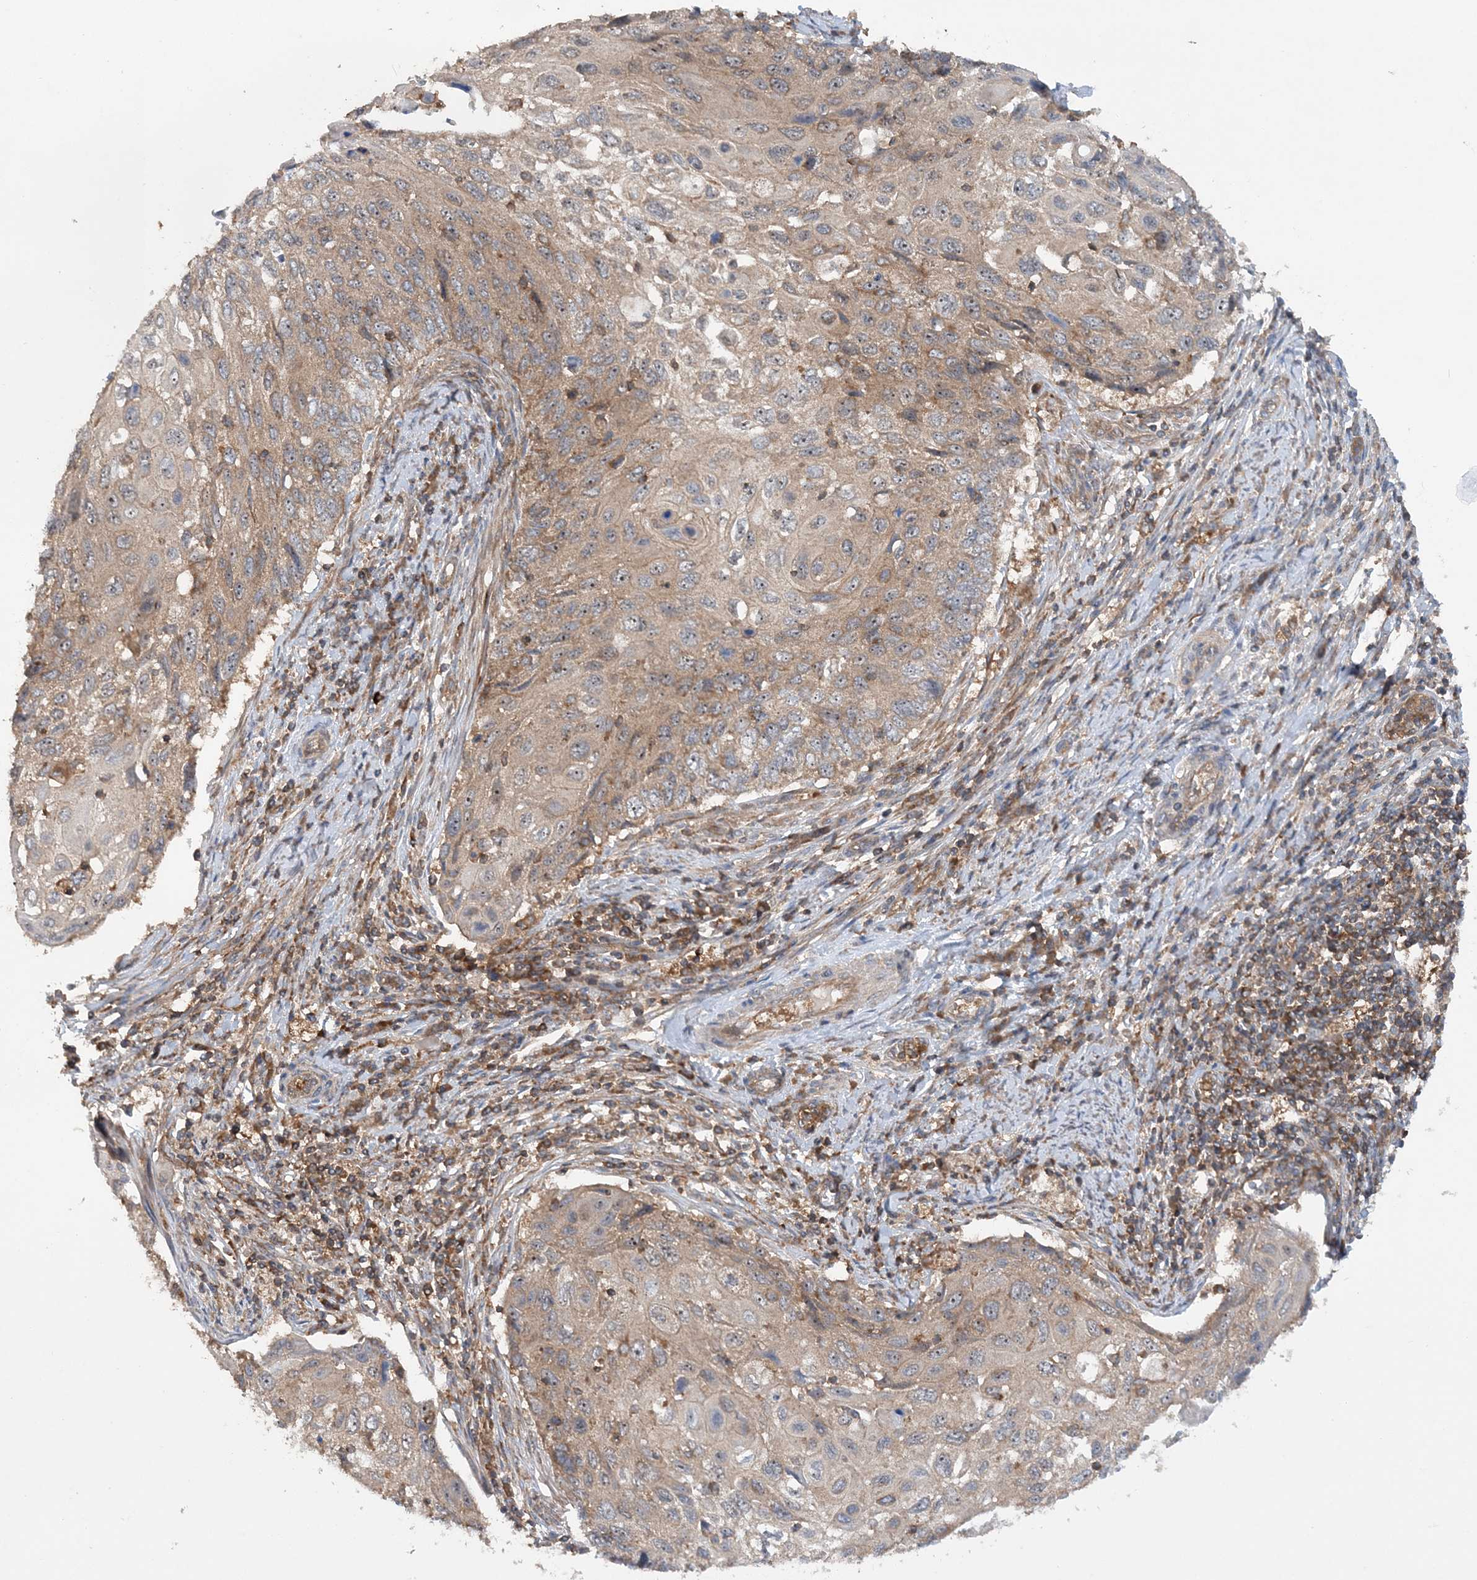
{"staining": {"intensity": "weak", "quantity": "25%-75%", "location": "cytoplasmic/membranous"}, "tissue": "cervical cancer", "cell_type": "Tumor cells", "image_type": "cancer", "snomed": [{"axis": "morphology", "description": "Squamous cell carcinoma, NOS"}, {"axis": "topography", "description": "Cervix"}], "caption": "A histopathology image showing weak cytoplasmic/membranous positivity in about 25%-75% of tumor cells in cervical squamous cell carcinoma, as visualized by brown immunohistochemical staining.", "gene": "ACAP2", "patient": {"sex": "female", "age": 70}}